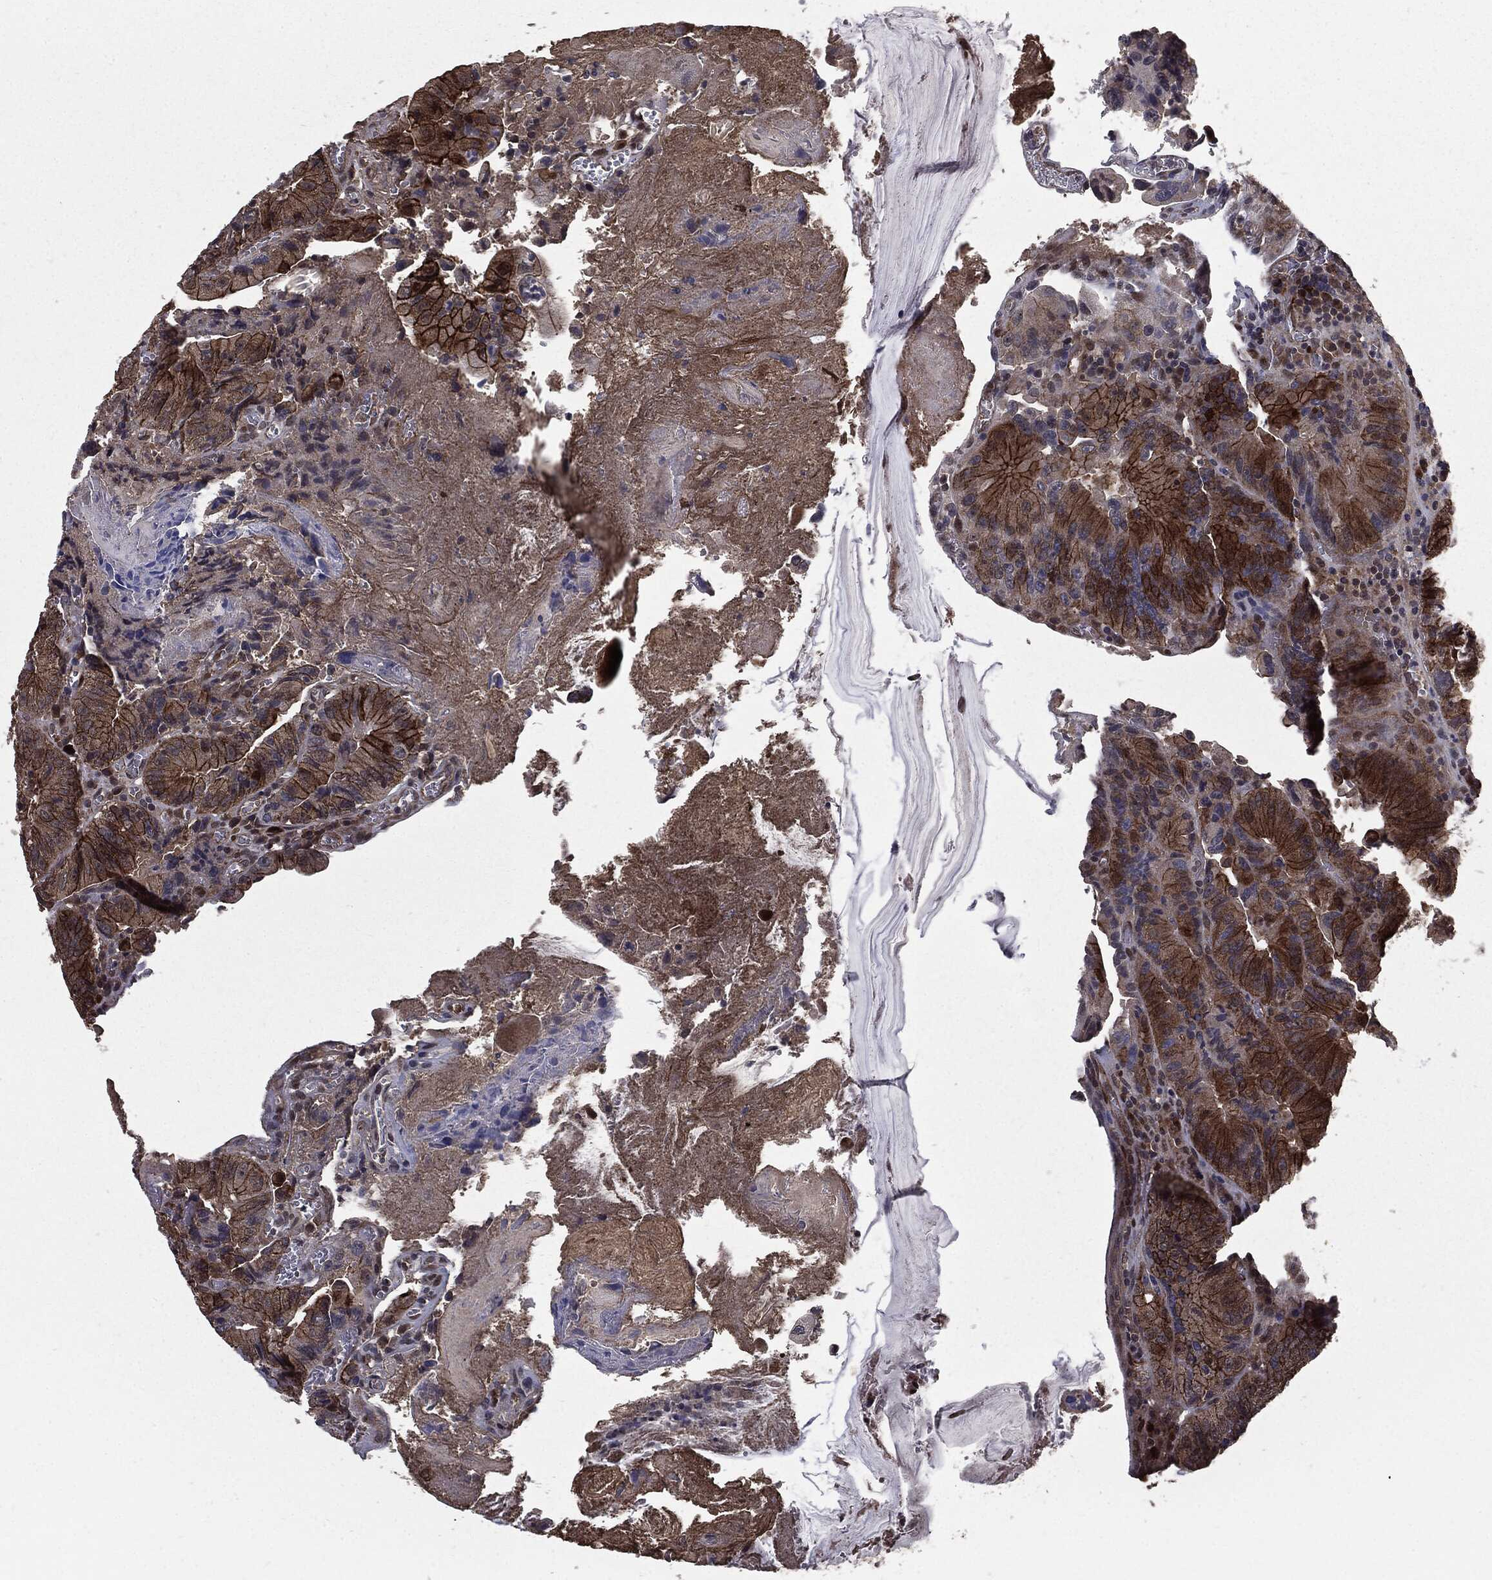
{"staining": {"intensity": "strong", "quantity": ">75%", "location": "cytoplasmic/membranous"}, "tissue": "colorectal cancer", "cell_type": "Tumor cells", "image_type": "cancer", "snomed": [{"axis": "morphology", "description": "Adenocarcinoma, NOS"}, {"axis": "topography", "description": "Colon"}], "caption": "About >75% of tumor cells in human adenocarcinoma (colorectal) display strong cytoplasmic/membranous protein expression as visualized by brown immunohistochemical staining.", "gene": "PTPA", "patient": {"sex": "female", "age": 86}}